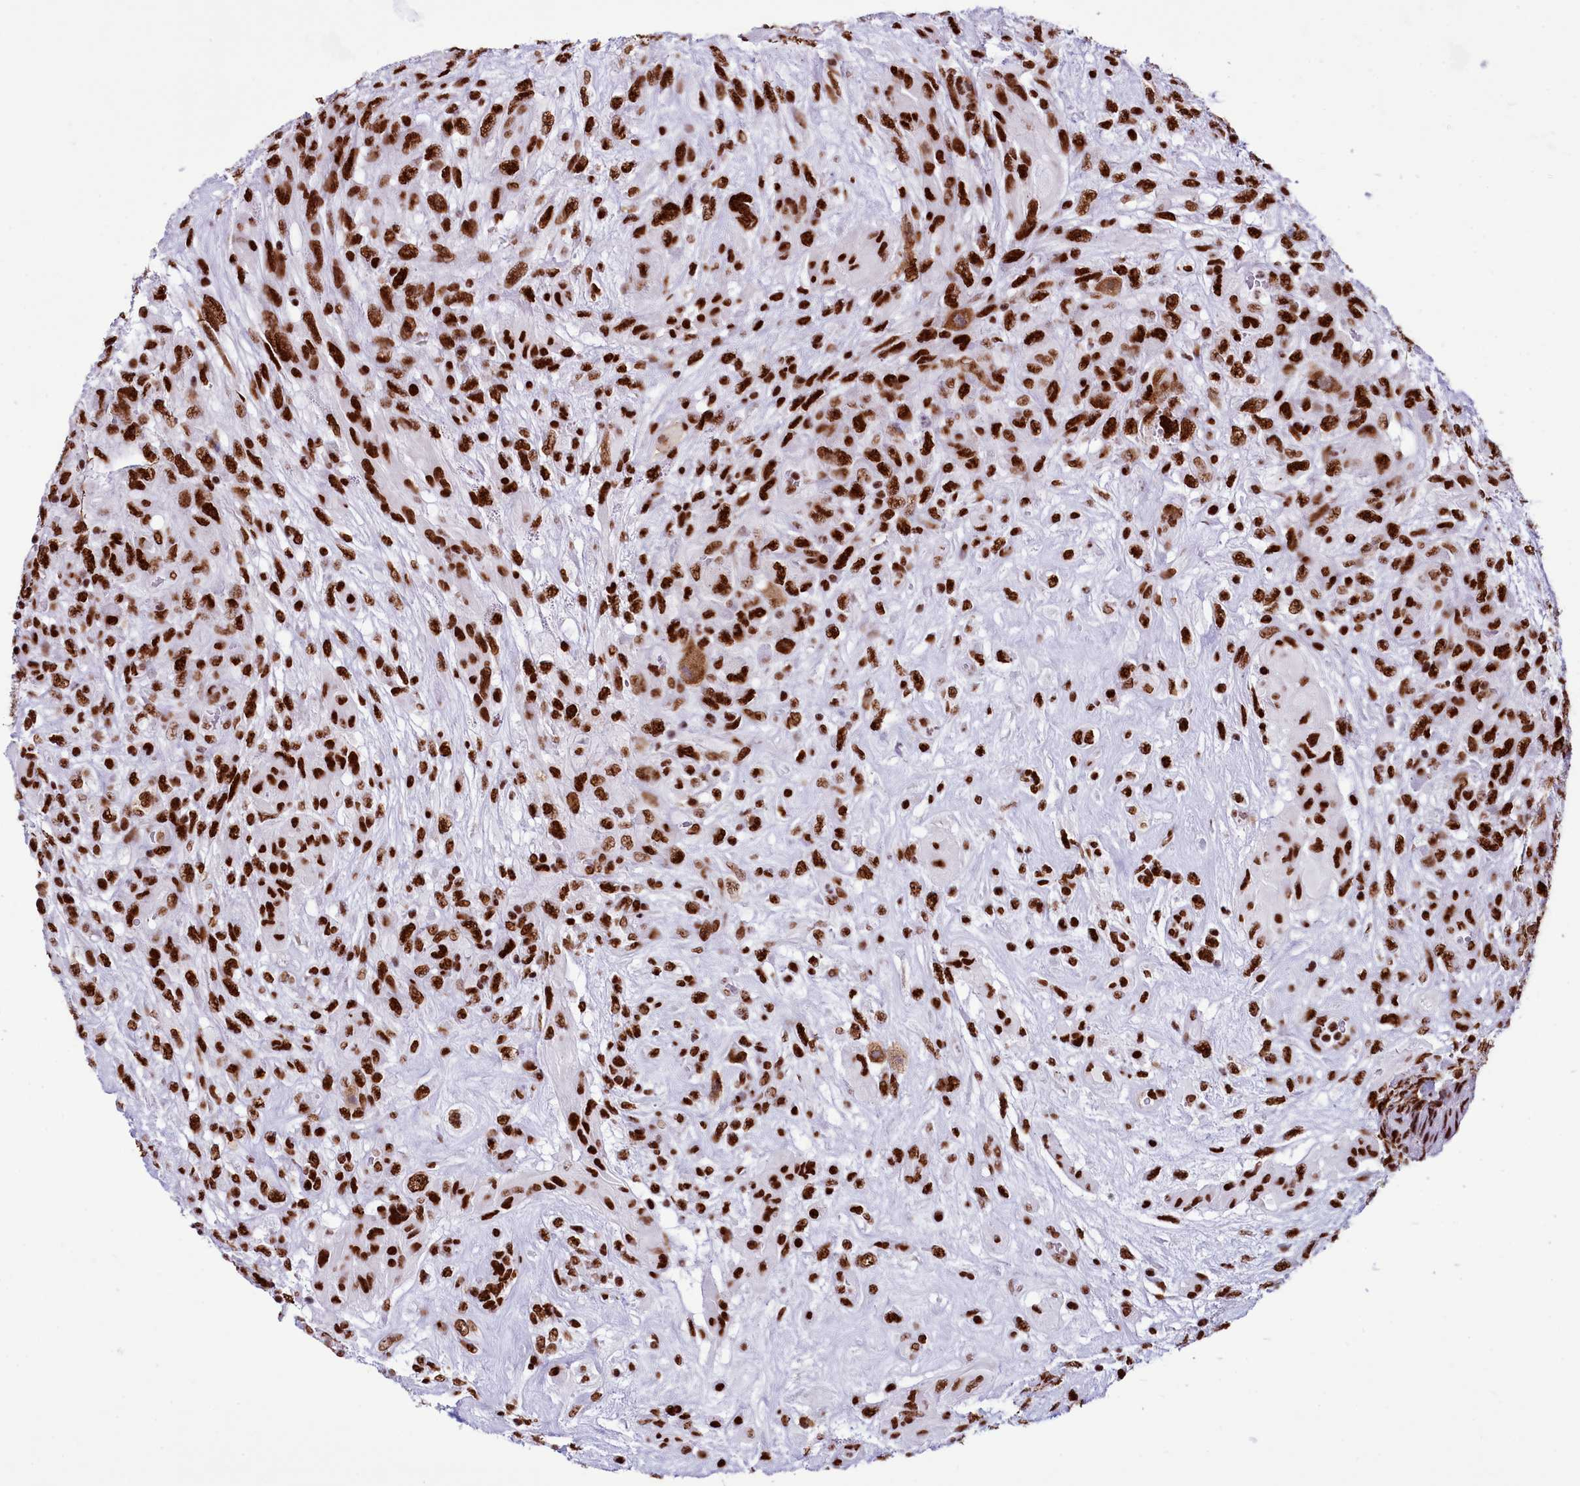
{"staining": {"intensity": "strong", "quantity": ">75%", "location": "nuclear"}, "tissue": "glioma", "cell_type": "Tumor cells", "image_type": "cancer", "snomed": [{"axis": "morphology", "description": "Glioma, malignant, High grade"}, {"axis": "topography", "description": "Brain"}], "caption": "IHC image of neoplastic tissue: human malignant glioma (high-grade) stained using IHC shows high levels of strong protein expression localized specifically in the nuclear of tumor cells, appearing as a nuclear brown color.", "gene": "RALY", "patient": {"sex": "male", "age": 61}}